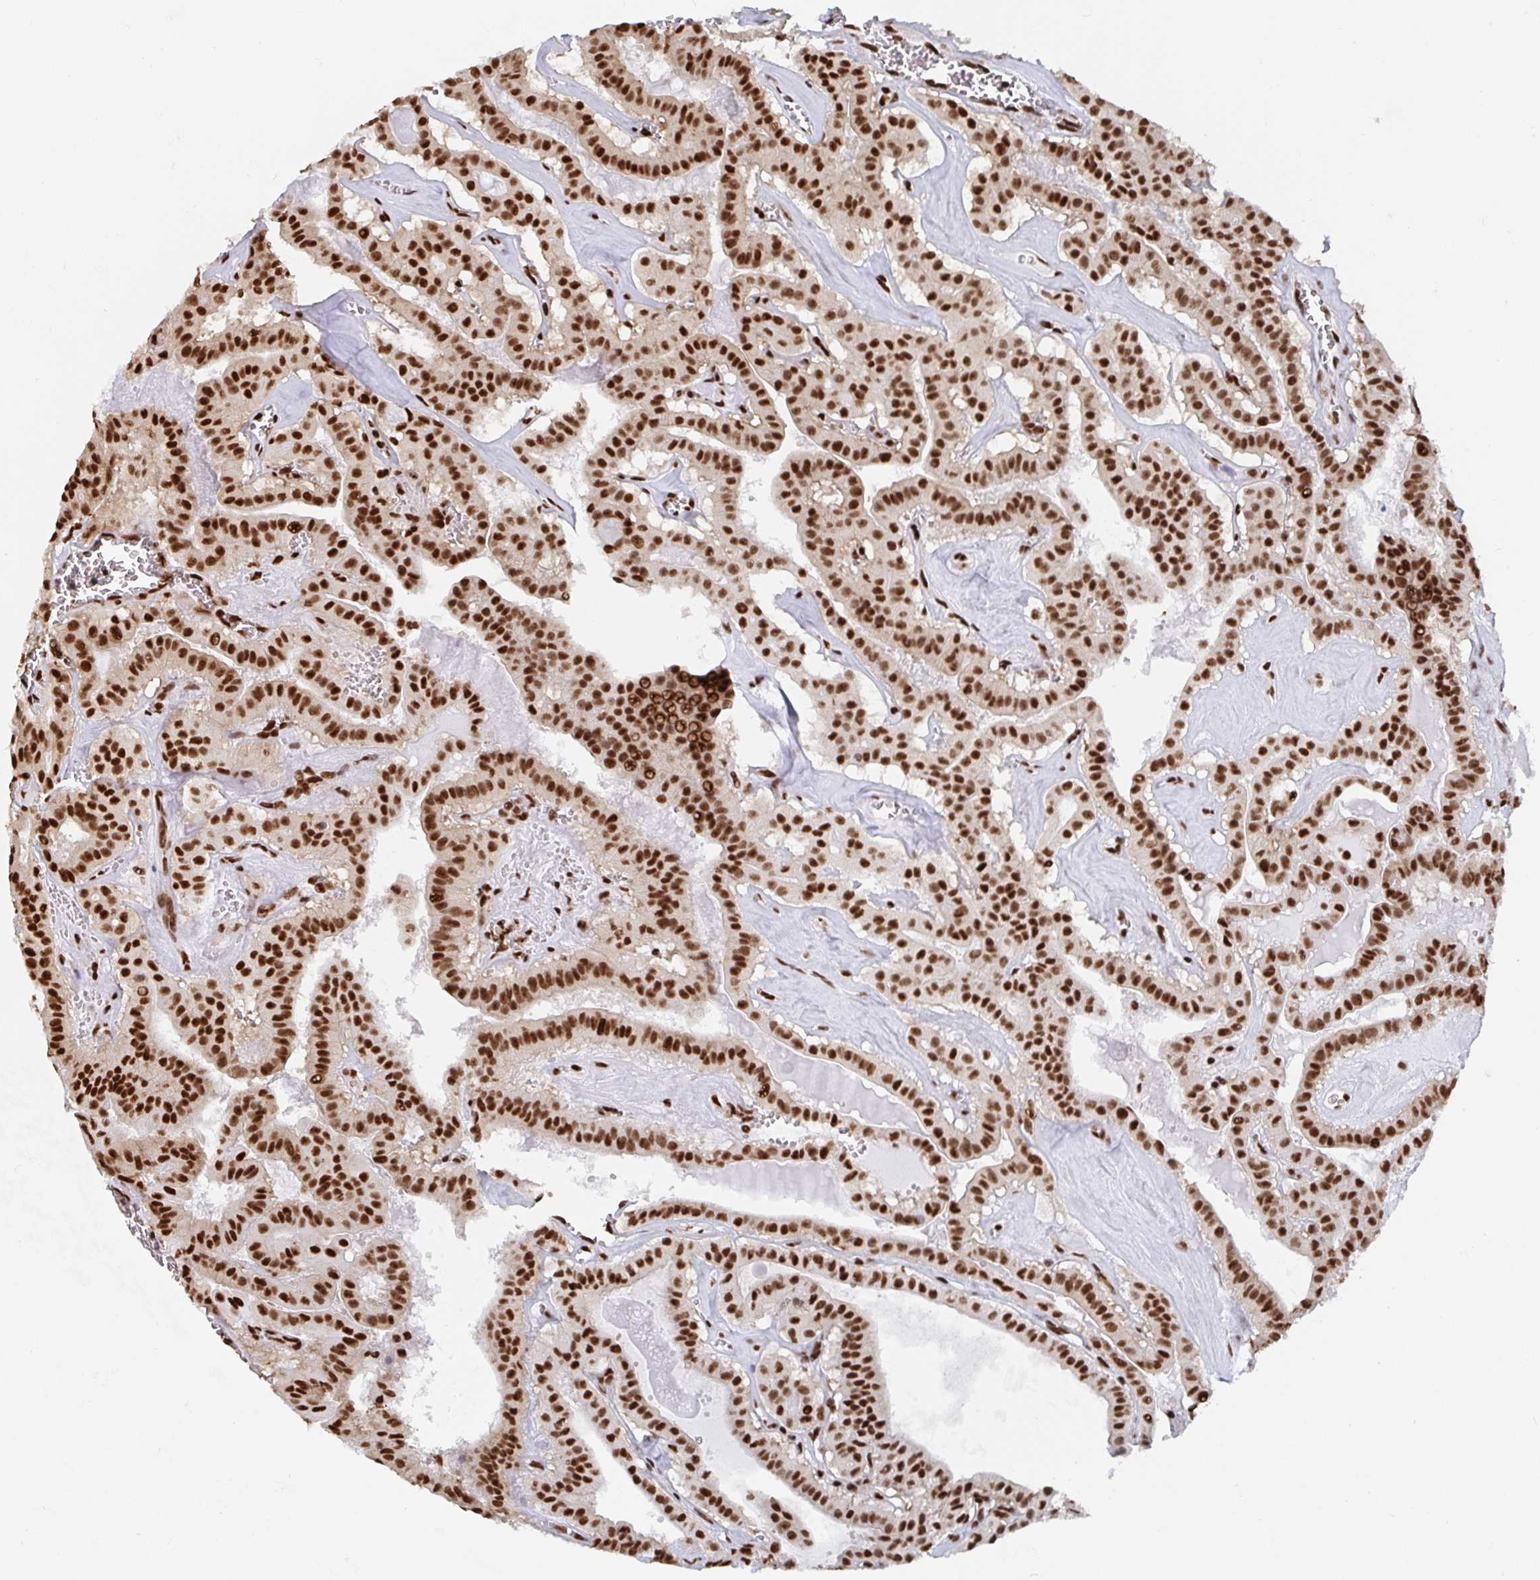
{"staining": {"intensity": "strong", "quantity": ">75%", "location": "nuclear"}, "tissue": "thyroid cancer", "cell_type": "Tumor cells", "image_type": "cancer", "snomed": [{"axis": "morphology", "description": "Papillary adenocarcinoma, NOS"}, {"axis": "topography", "description": "Thyroid gland"}], "caption": "This is a micrograph of immunohistochemistry staining of papillary adenocarcinoma (thyroid), which shows strong expression in the nuclear of tumor cells.", "gene": "EWSR1", "patient": {"sex": "male", "age": 52}}